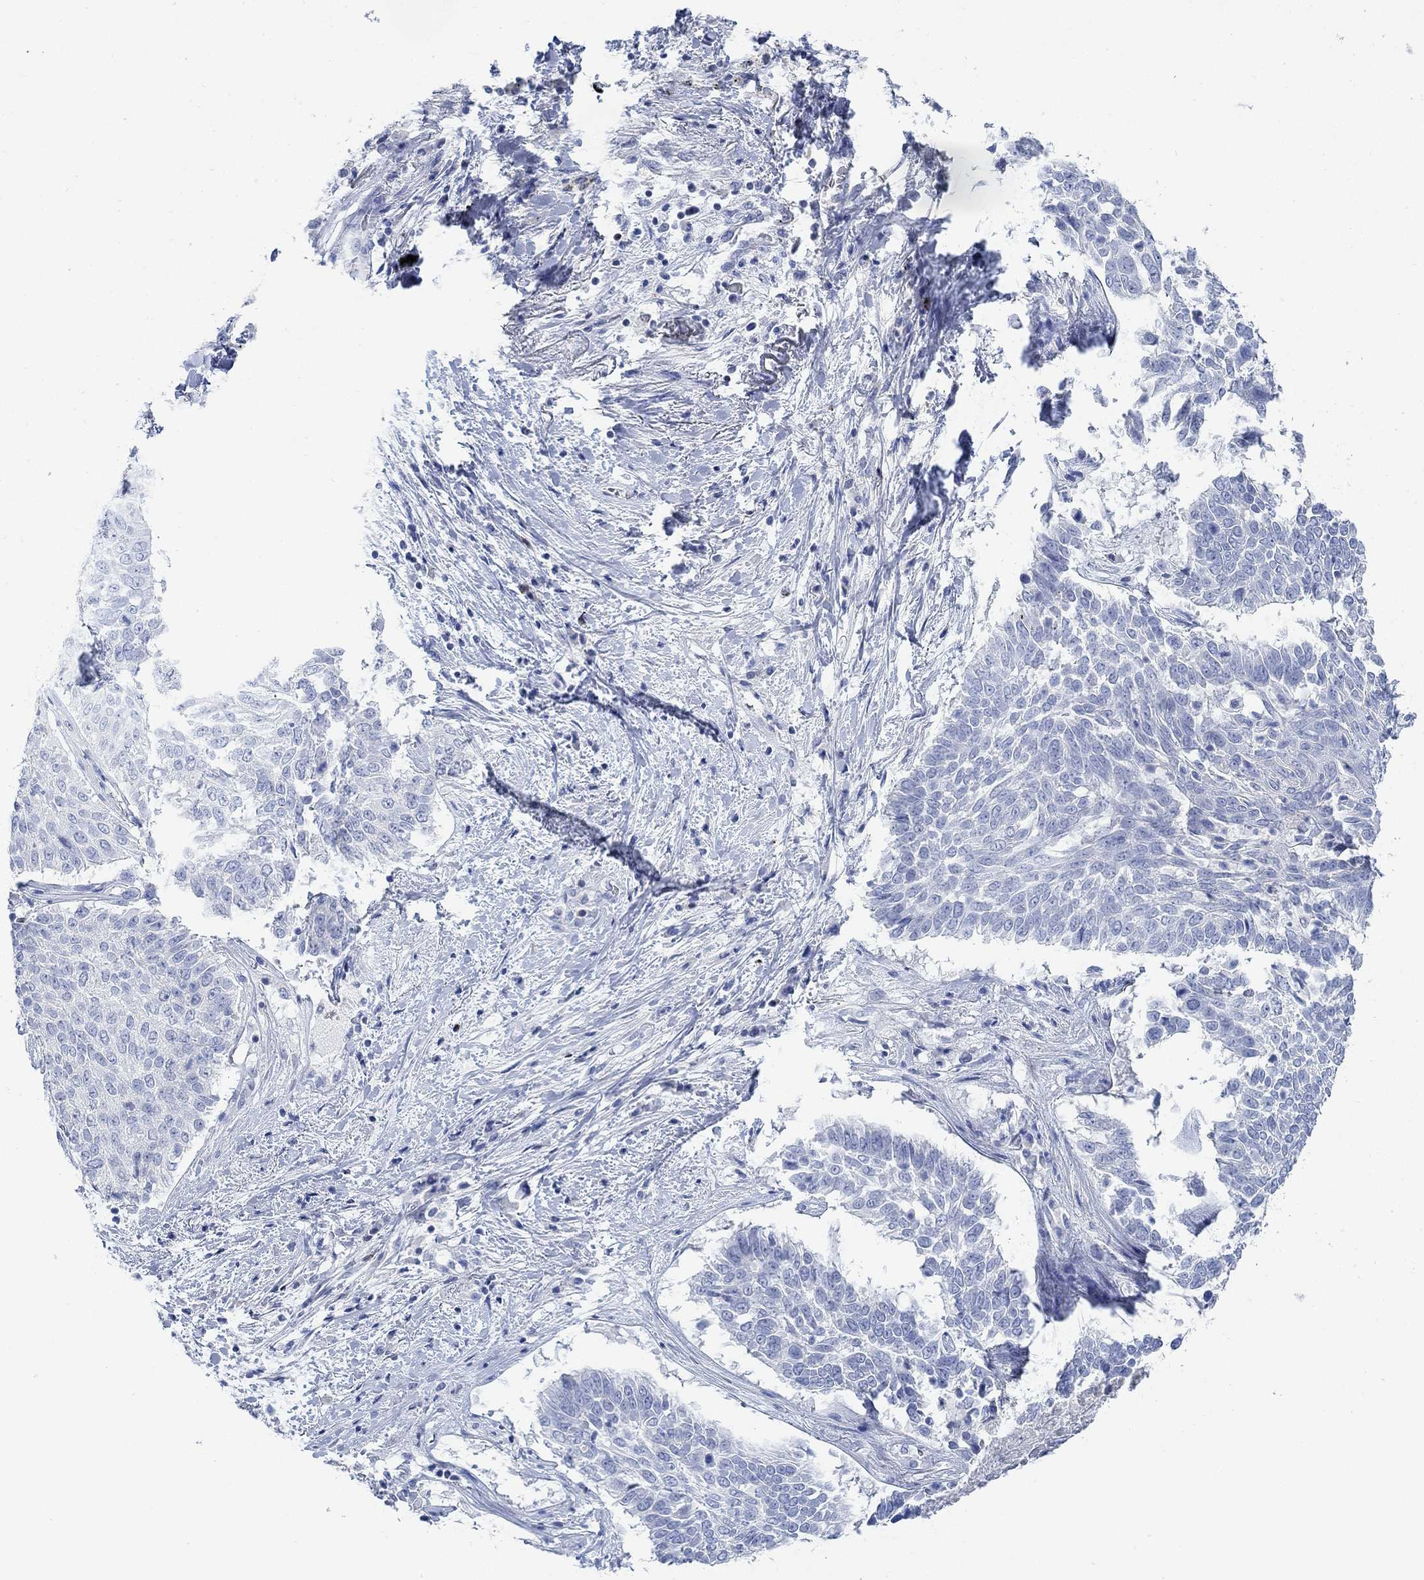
{"staining": {"intensity": "negative", "quantity": "none", "location": "none"}, "tissue": "lung cancer", "cell_type": "Tumor cells", "image_type": "cancer", "snomed": [{"axis": "morphology", "description": "Squamous cell carcinoma, NOS"}, {"axis": "topography", "description": "Lung"}], "caption": "Tumor cells are negative for protein expression in human lung squamous cell carcinoma.", "gene": "PPP1R17", "patient": {"sex": "male", "age": 64}}